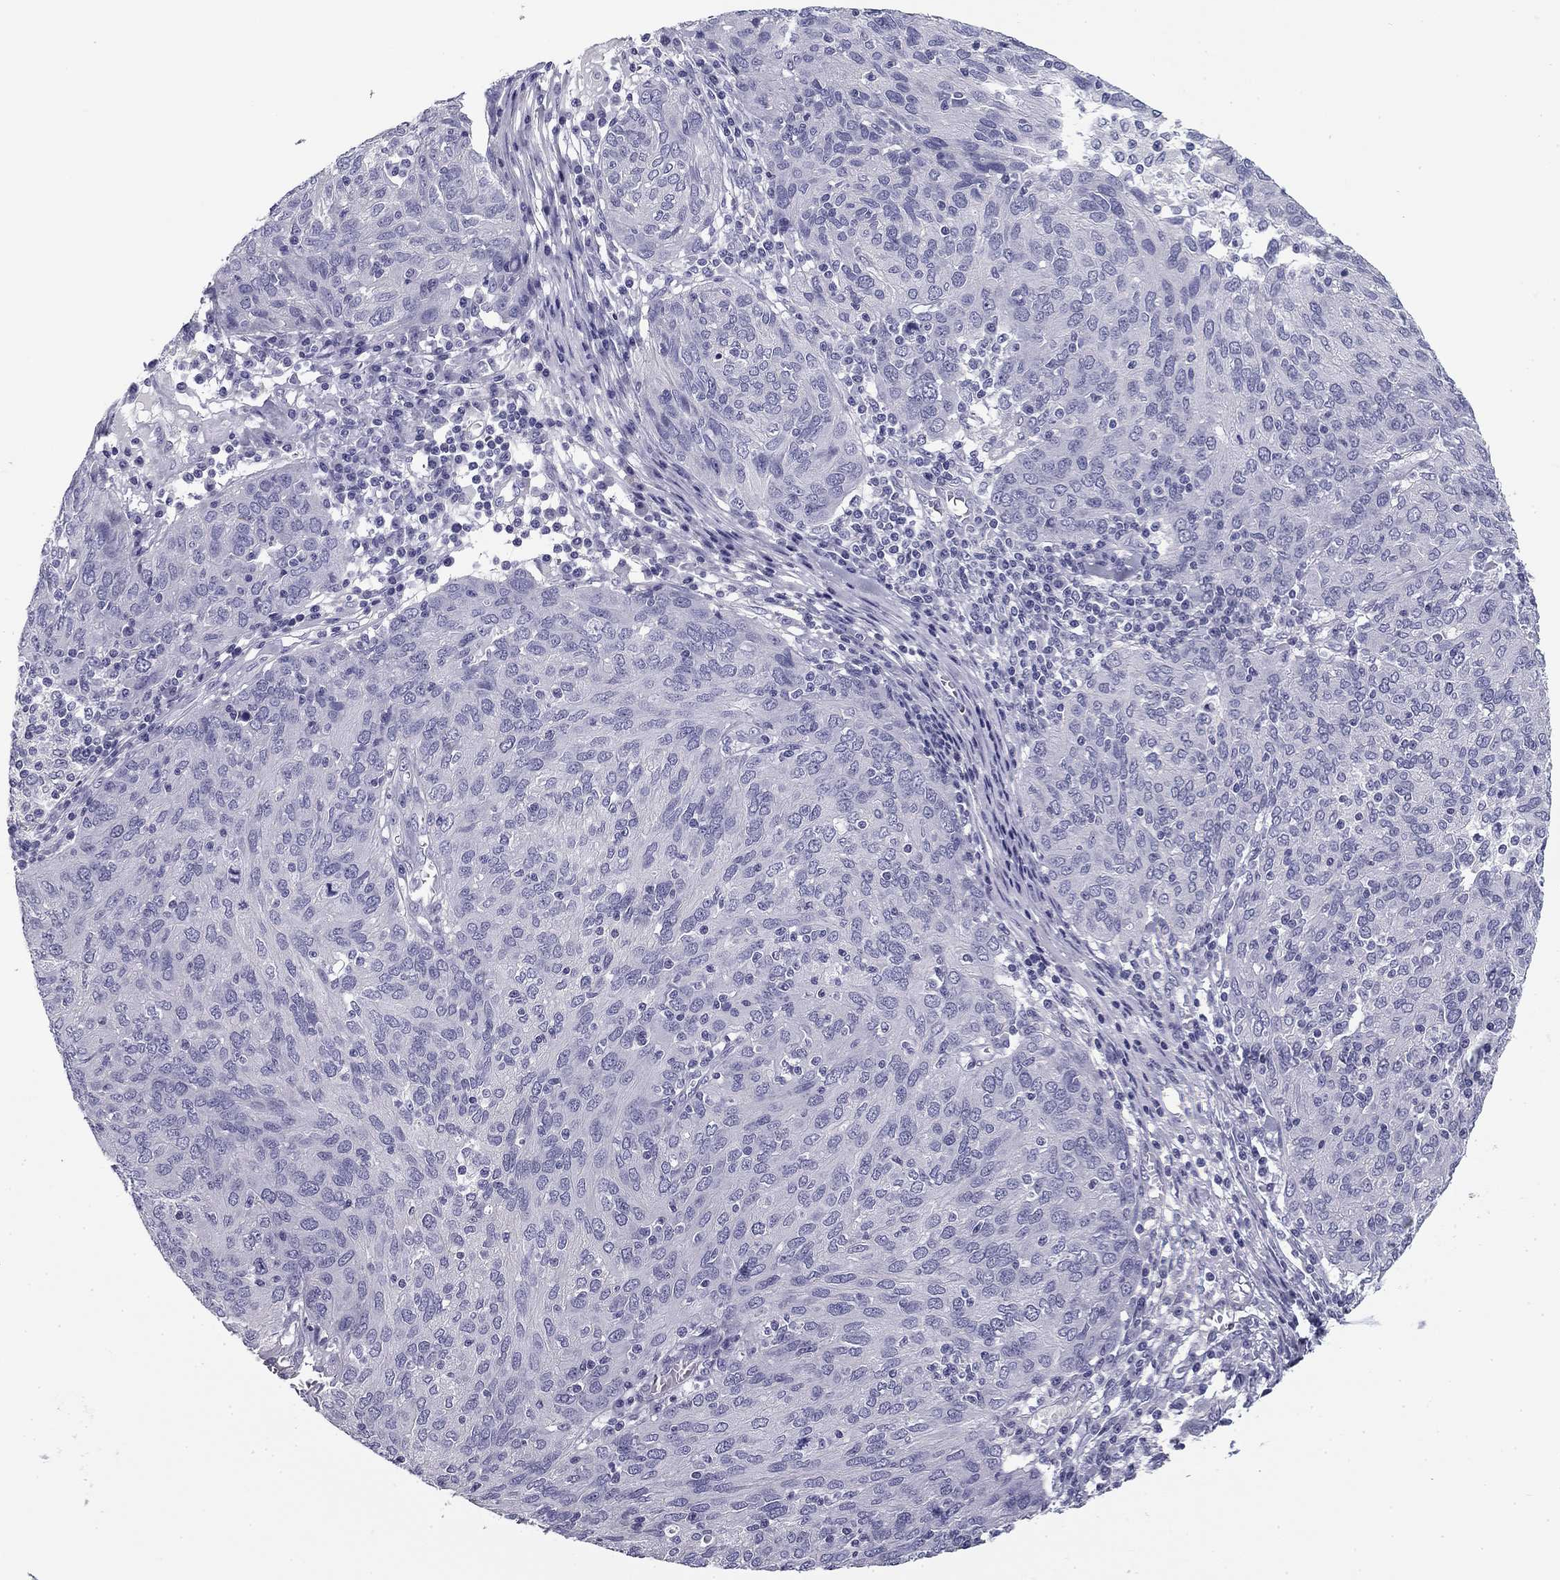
{"staining": {"intensity": "negative", "quantity": "none", "location": "none"}, "tissue": "ovarian cancer", "cell_type": "Tumor cells", "image_type": "cancer", "snomed": [{"axis": "morphology", "description": "Carcinoma, endometroid"}, {"axis": "topography", "description": "Ovary"}], "caption": "Ovarian cancer was stained to show a protein in brown. There is no significant staining in tumor cells. Brightfield microscopy of immunohistochemistry (IHC) stained with DAB (3,3'-diaminobenzidine) (brown) and hematoxylin (blue), captured at high magnification.", "gene": "FLNC", "patient": {"sex": "female", "age": 50}}